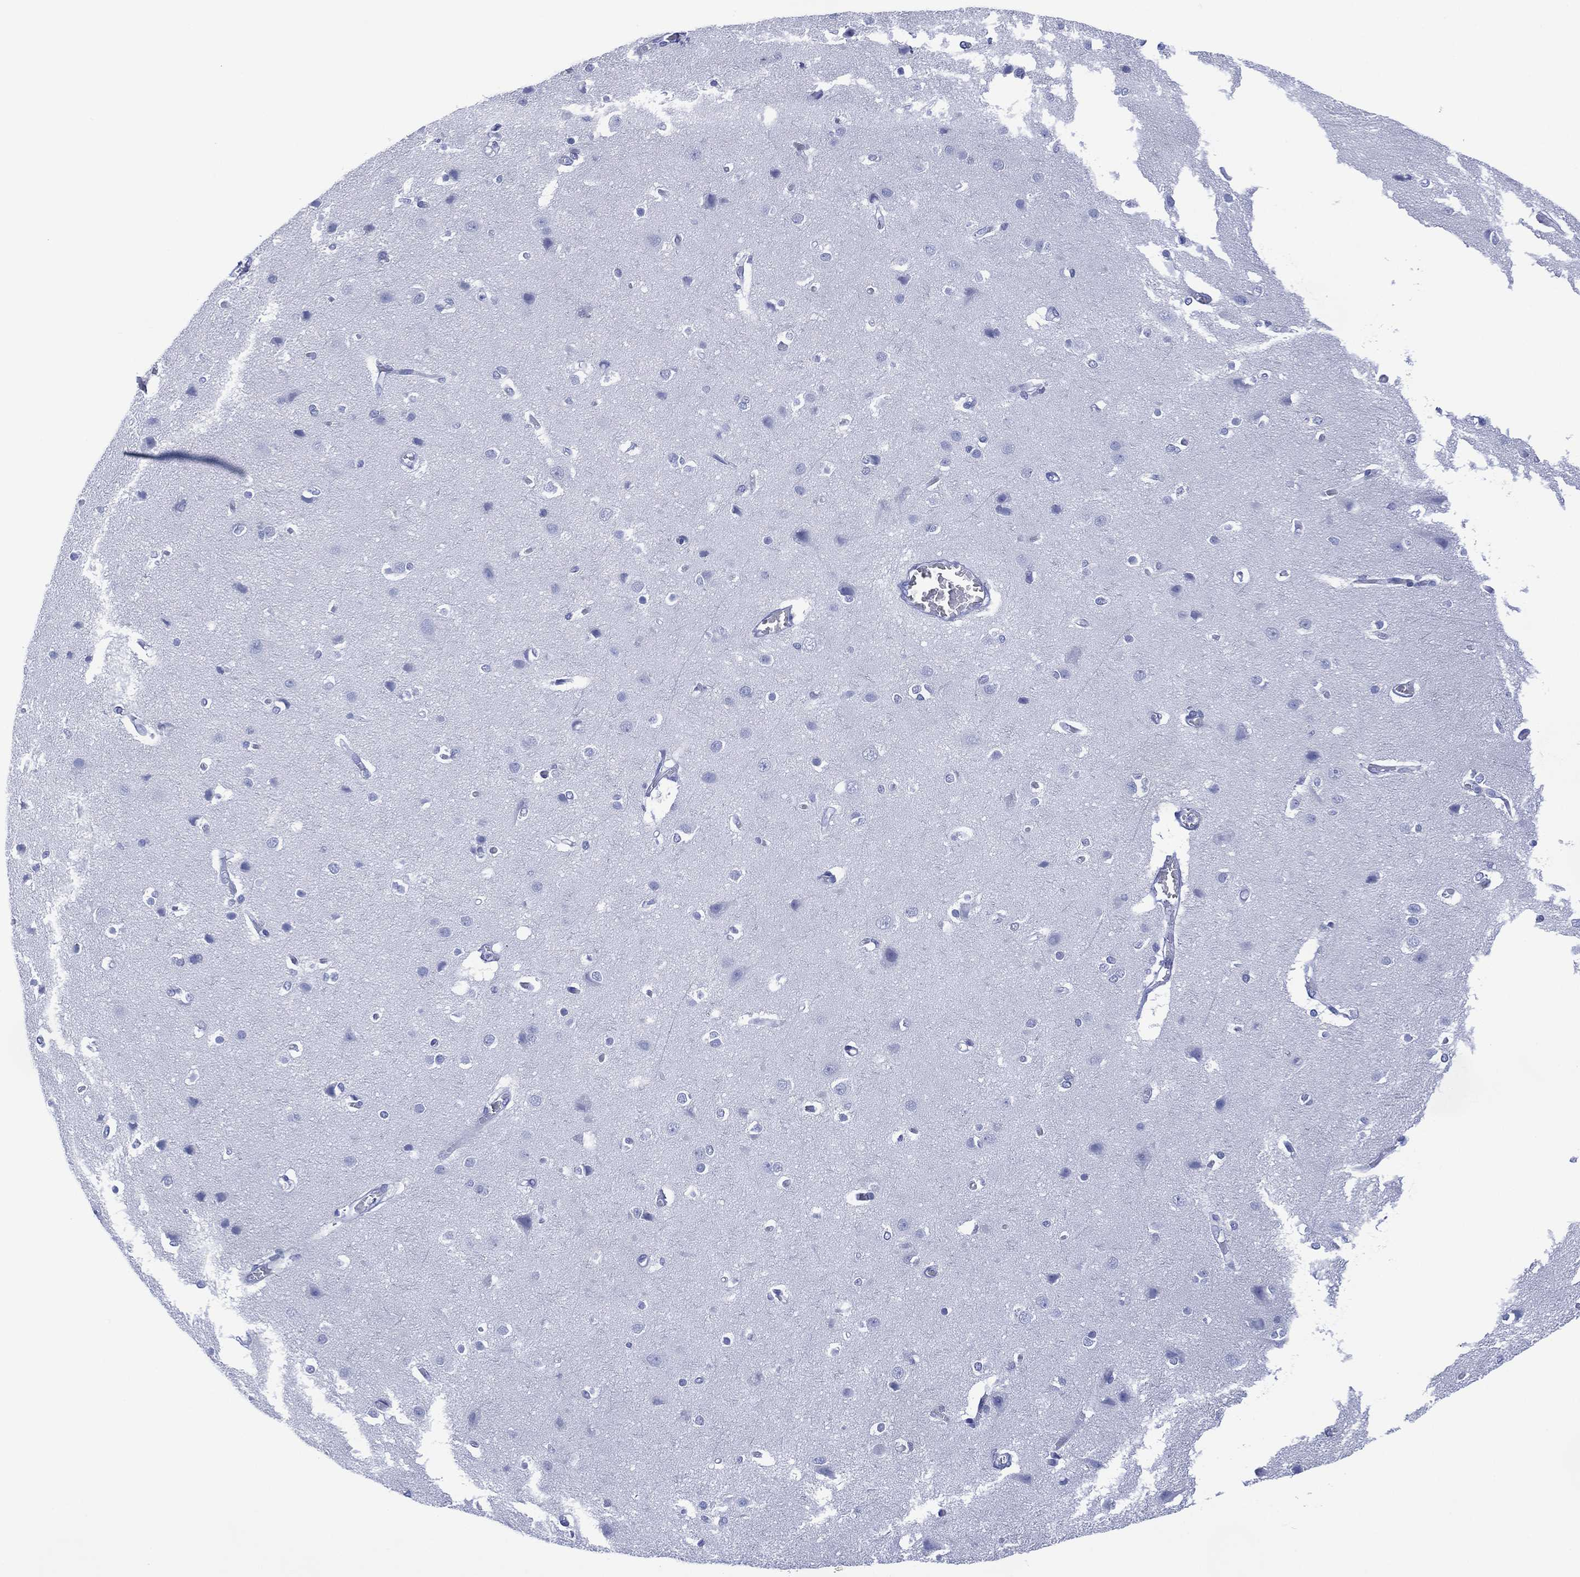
{"staining": {"intensity": "negative", "quantity": "none", "location": "none"}, "tissue": "cerebral cortex", "cell_type": "Endothelial cells", "image_type": "normal", "snomed": [{"axis": "morphology", "description": "Normal tissue, NOS"}, {"axis": "topography", "description": "Cerebral cortex"}], "caption": "DAB (3,3'-diaminobenzidine) immunohistochemical staining of benign human cerebral cortex exhibits no significant positivity in endothelial cells.", "gene": "DPP4", "patient": {"sex": "male", "age": 37}}